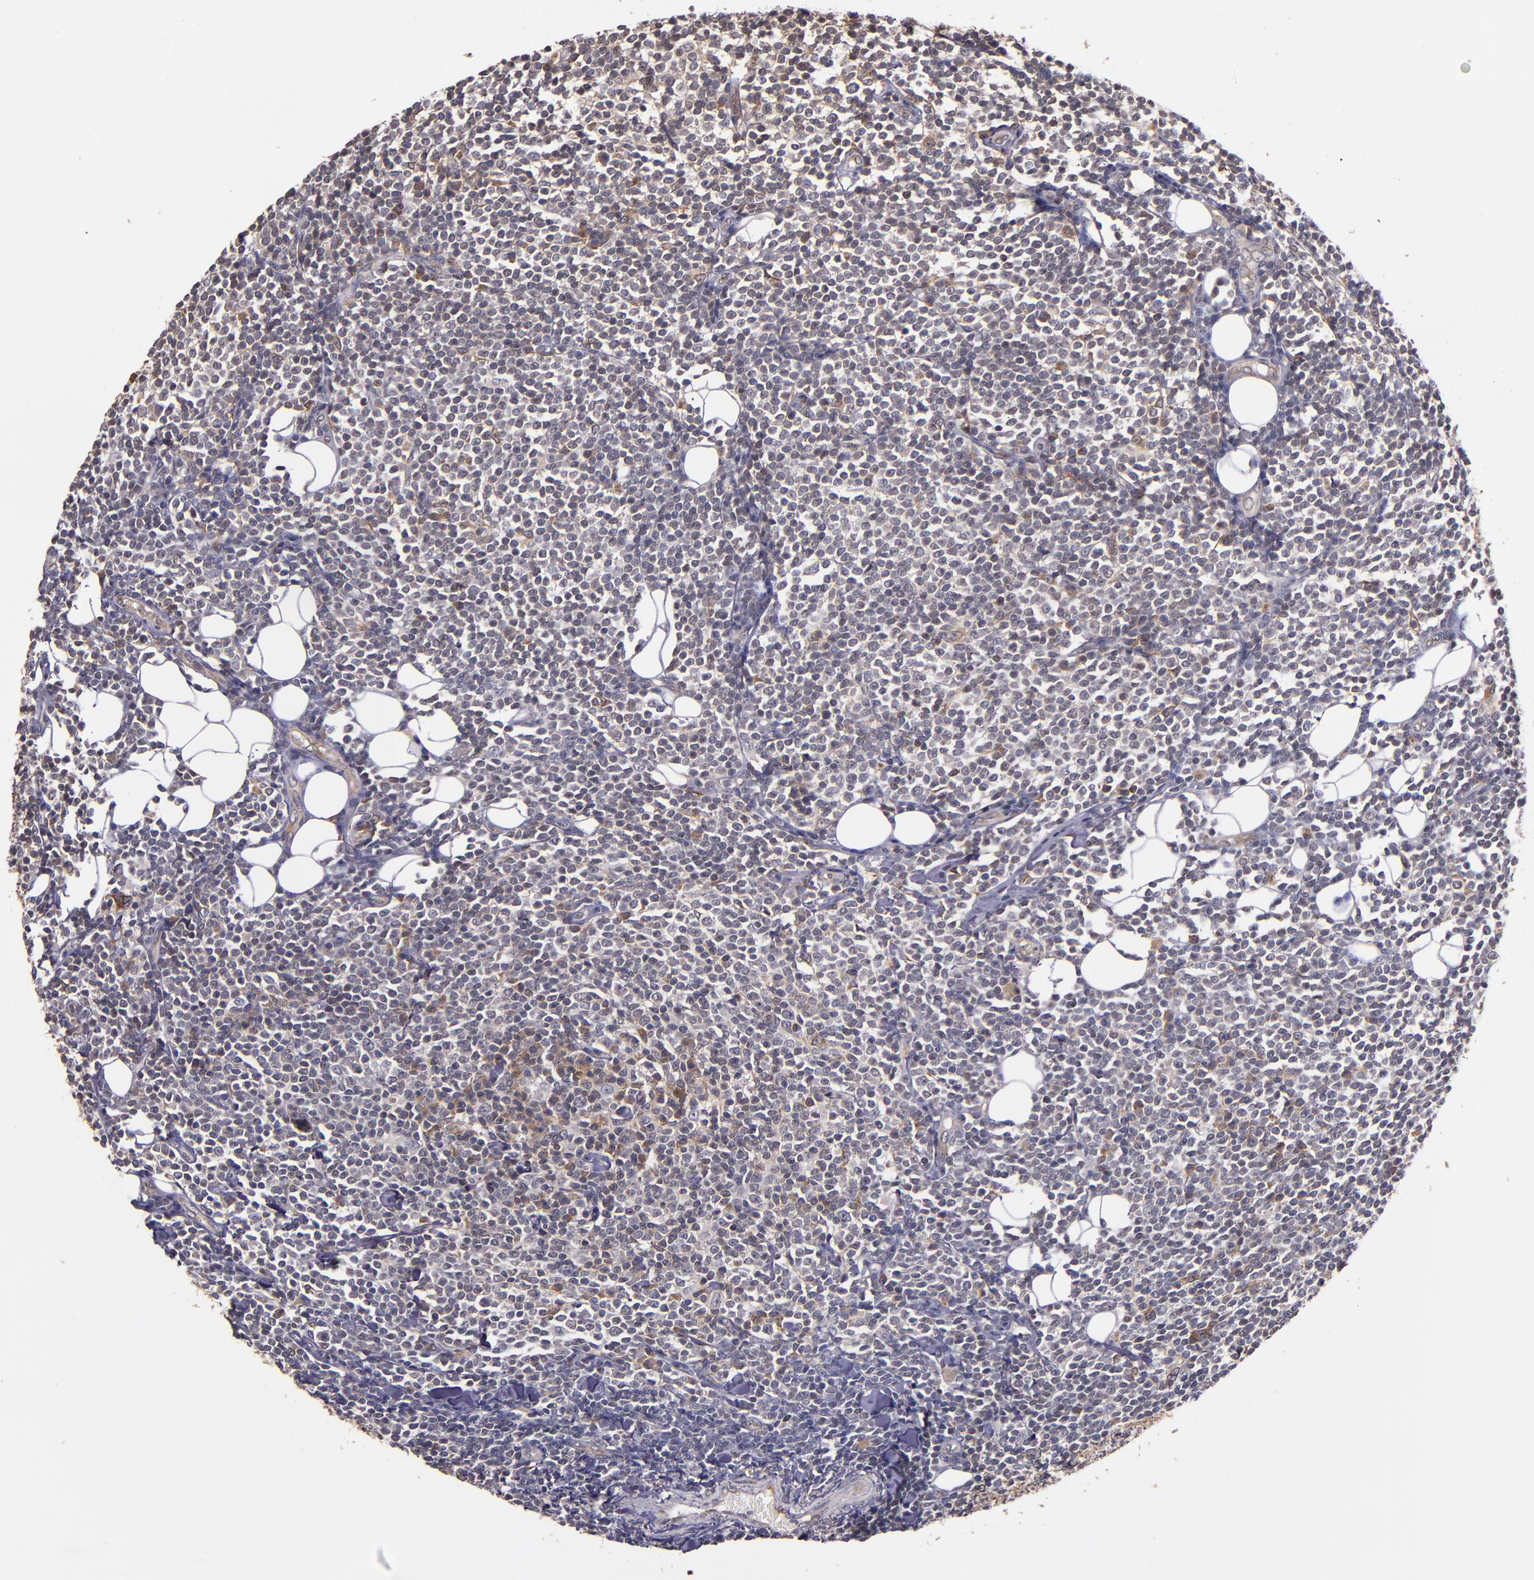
{"staining": {"intensity": "weak", "quantity": "<25%", "location": "cytoplasmic/membranous"}, "tissue": "lymphoma", "cell_type": "Tumor cells", "image_type": "cancer", "snomed": [{"axis": "morphology", "description": "Malignant lymphoma, non-Hodgkin's type, Low grade"}, {"axis": "topography", "description": "Soft tissue"}], "caption": "DAB (3,3'-diaminobenzidine) immunohistochemical staining of malignant lymphoma, non-Hodgkin's type (low-grade) demonstrates no significant expression in tumor cells. The staining is performed using DAB brown chromogen with nuclei counter-stained in using hematoxylin.", "gene": "PRAF2", "patient": {"sex": "male", "age": 92}}